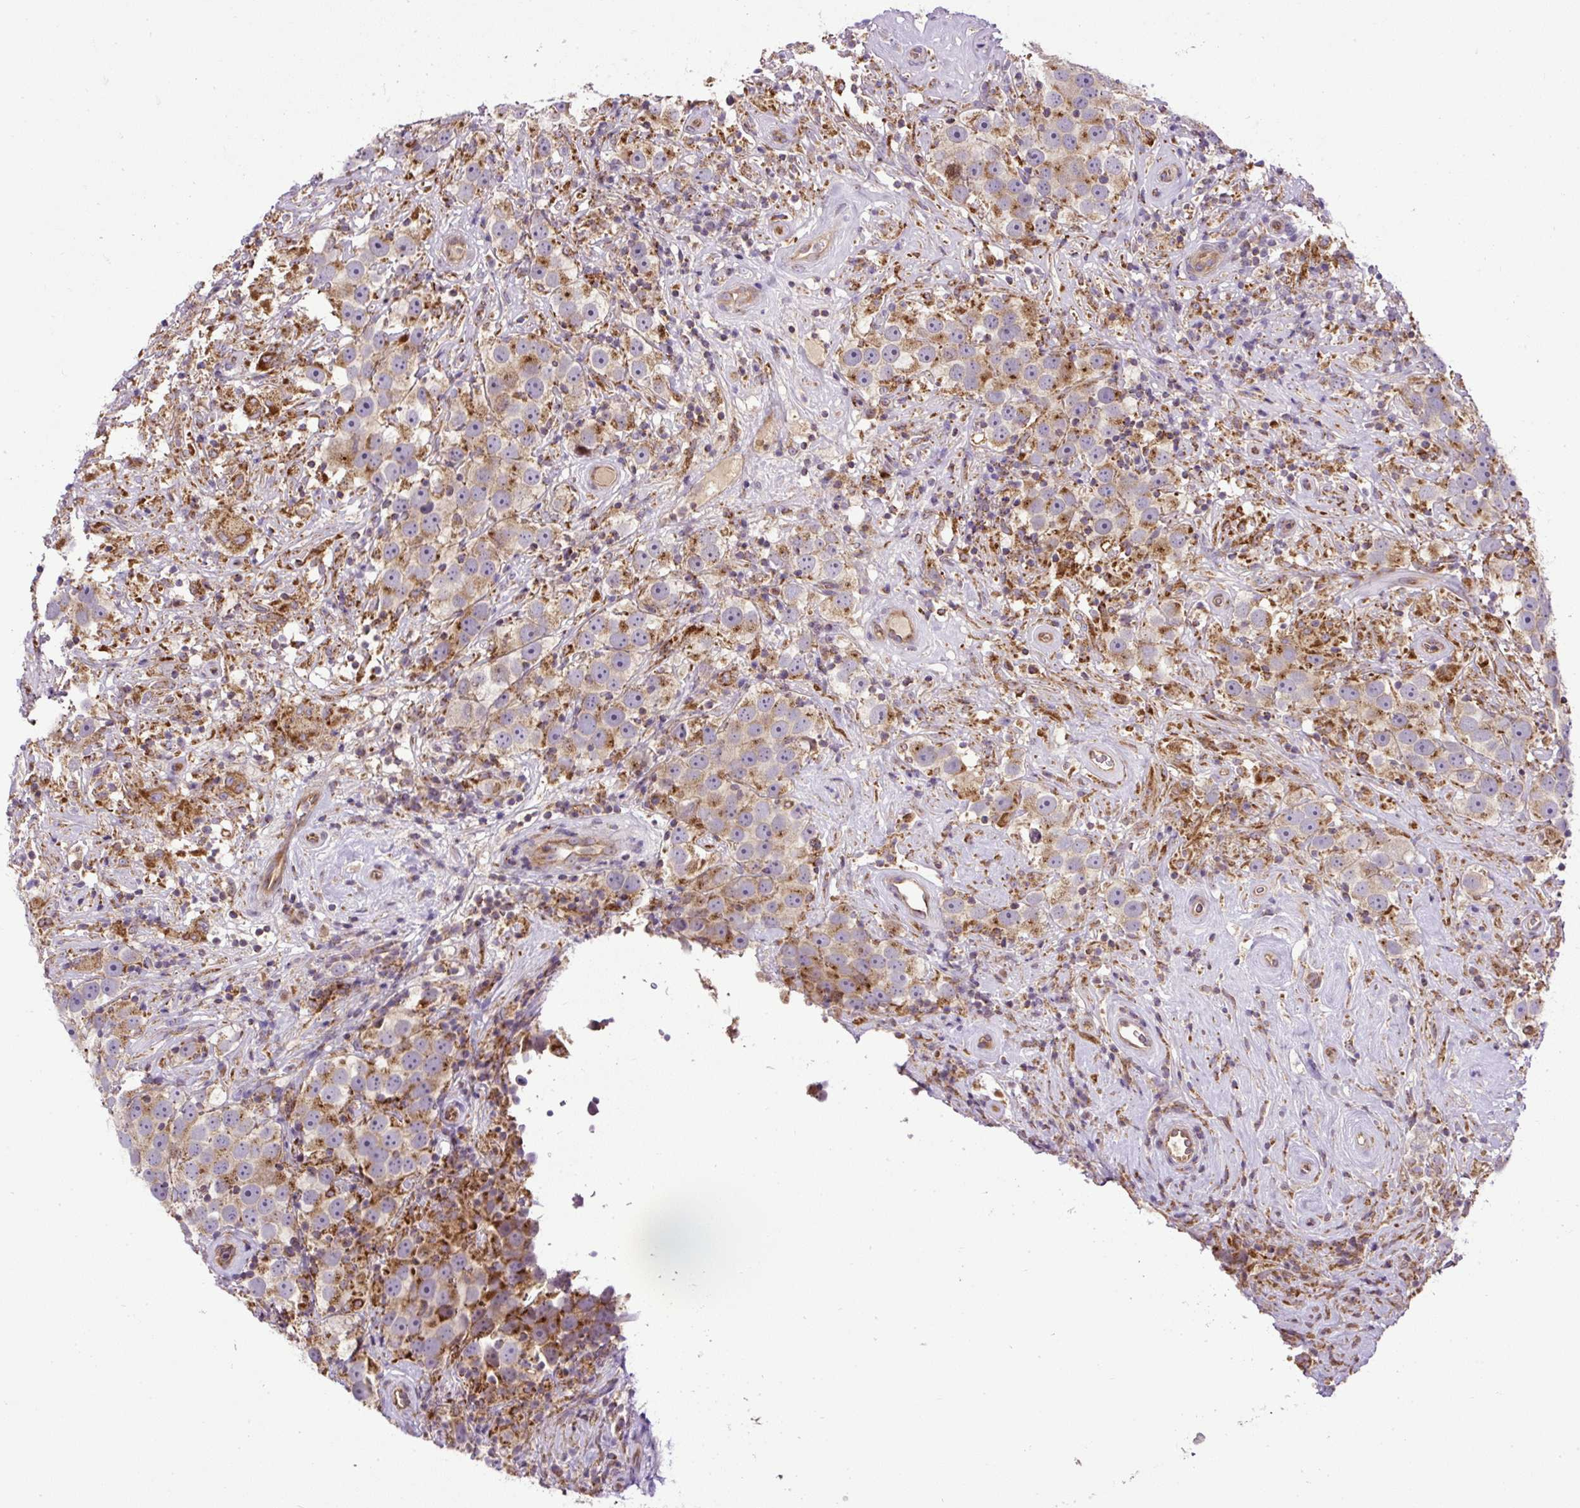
{"staining": {"intensity": "moderate", "quantity": ">75%", "location": "cytoplasmic/membranous"}, "tissue": "testis cancer", "cell_type": "Tumor cells", "image_type": "cancer", "snomed": [{"axis": "morphology", "description": "Seminoma, NOS"}, {"axis": "topography", "description": "Testis"}], "caption": "Immunohistochemical staining of human testis seminoma exhibits medium levels of moderate cytoplasmic/membranous staining in approximately >75% of tumor cells.", "gene": "ZNF547", "patient": {"sex": "male", "age": 49}}